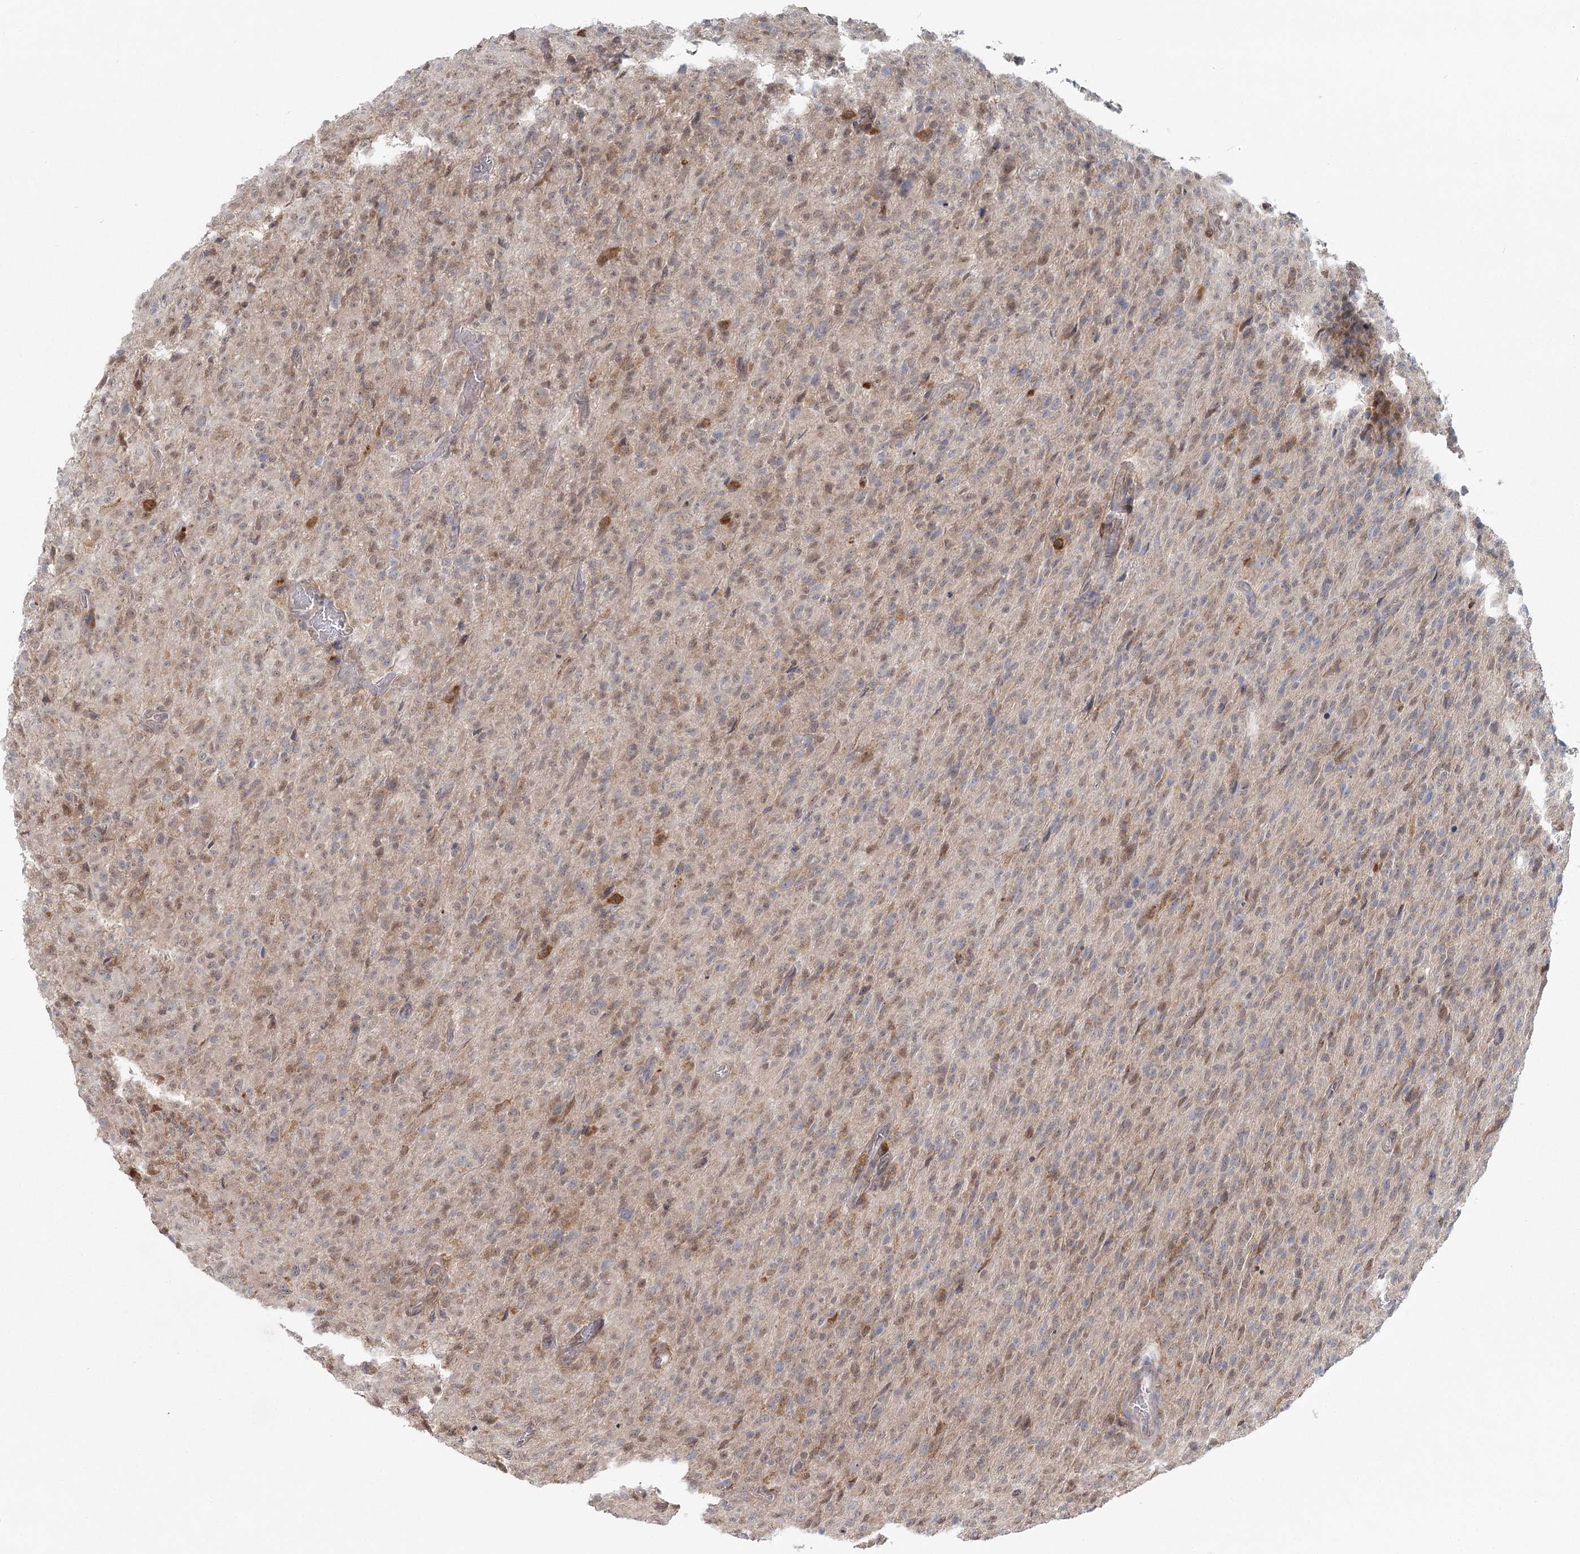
{"staining": {"intensity": "weak", "quantity": "<25%", "location": "nuclear"}, "tissue": "glioma", "cell_type": "Tumor cells", "image_type": "cancer", "snomed": [{"axis": "morphology", "description": "Glioma, malignant, High grade"}, {"axis": "topography", "description": "Brain"}], "caption": "DAB immunohistochemical staining of malignant glioma (high-grade) displays no significant staining in tumor cells.", "gene": "THNSL1", "patient": {"sex": "female", "age": 57}}